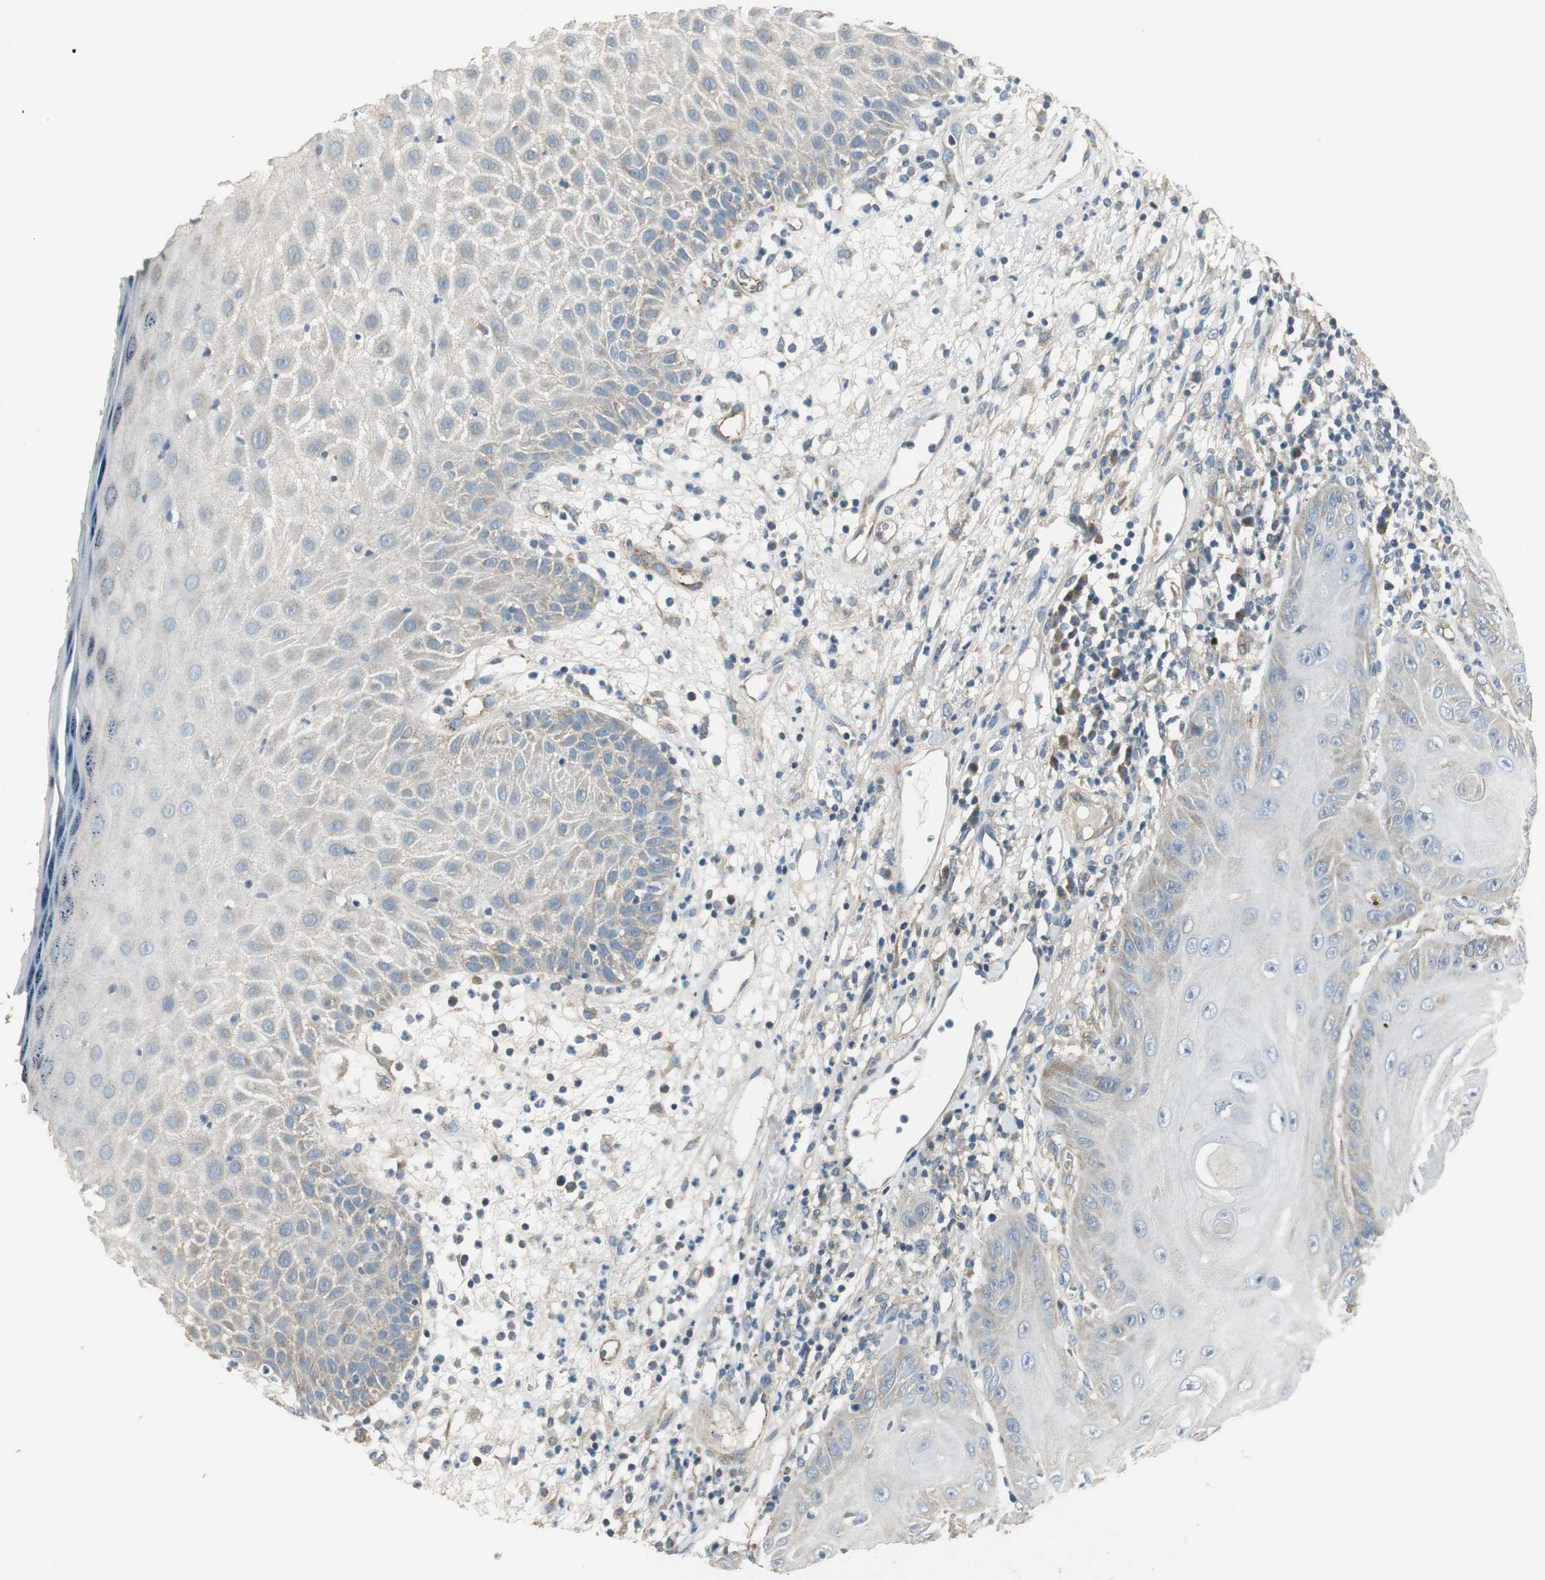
{"staining": {"intensity": "weak", "quantity": "<25%", "location": "cytoplasmic/membranous"}, "tissue": "skin cancer", "cell_type": "Tumor cells", "image_type": "cancer", "snomed": [{"axis": "morphology", "description": "Squamous cell carcinoma, NOS"}, {"axis": "topography", "description": "Skin"}], "caption": "This is an IHC image of human skin cancer. There is no positivity in tumor cells.", "gene": "MSTO1", "patient": {"sex": "female", "age": 78}}